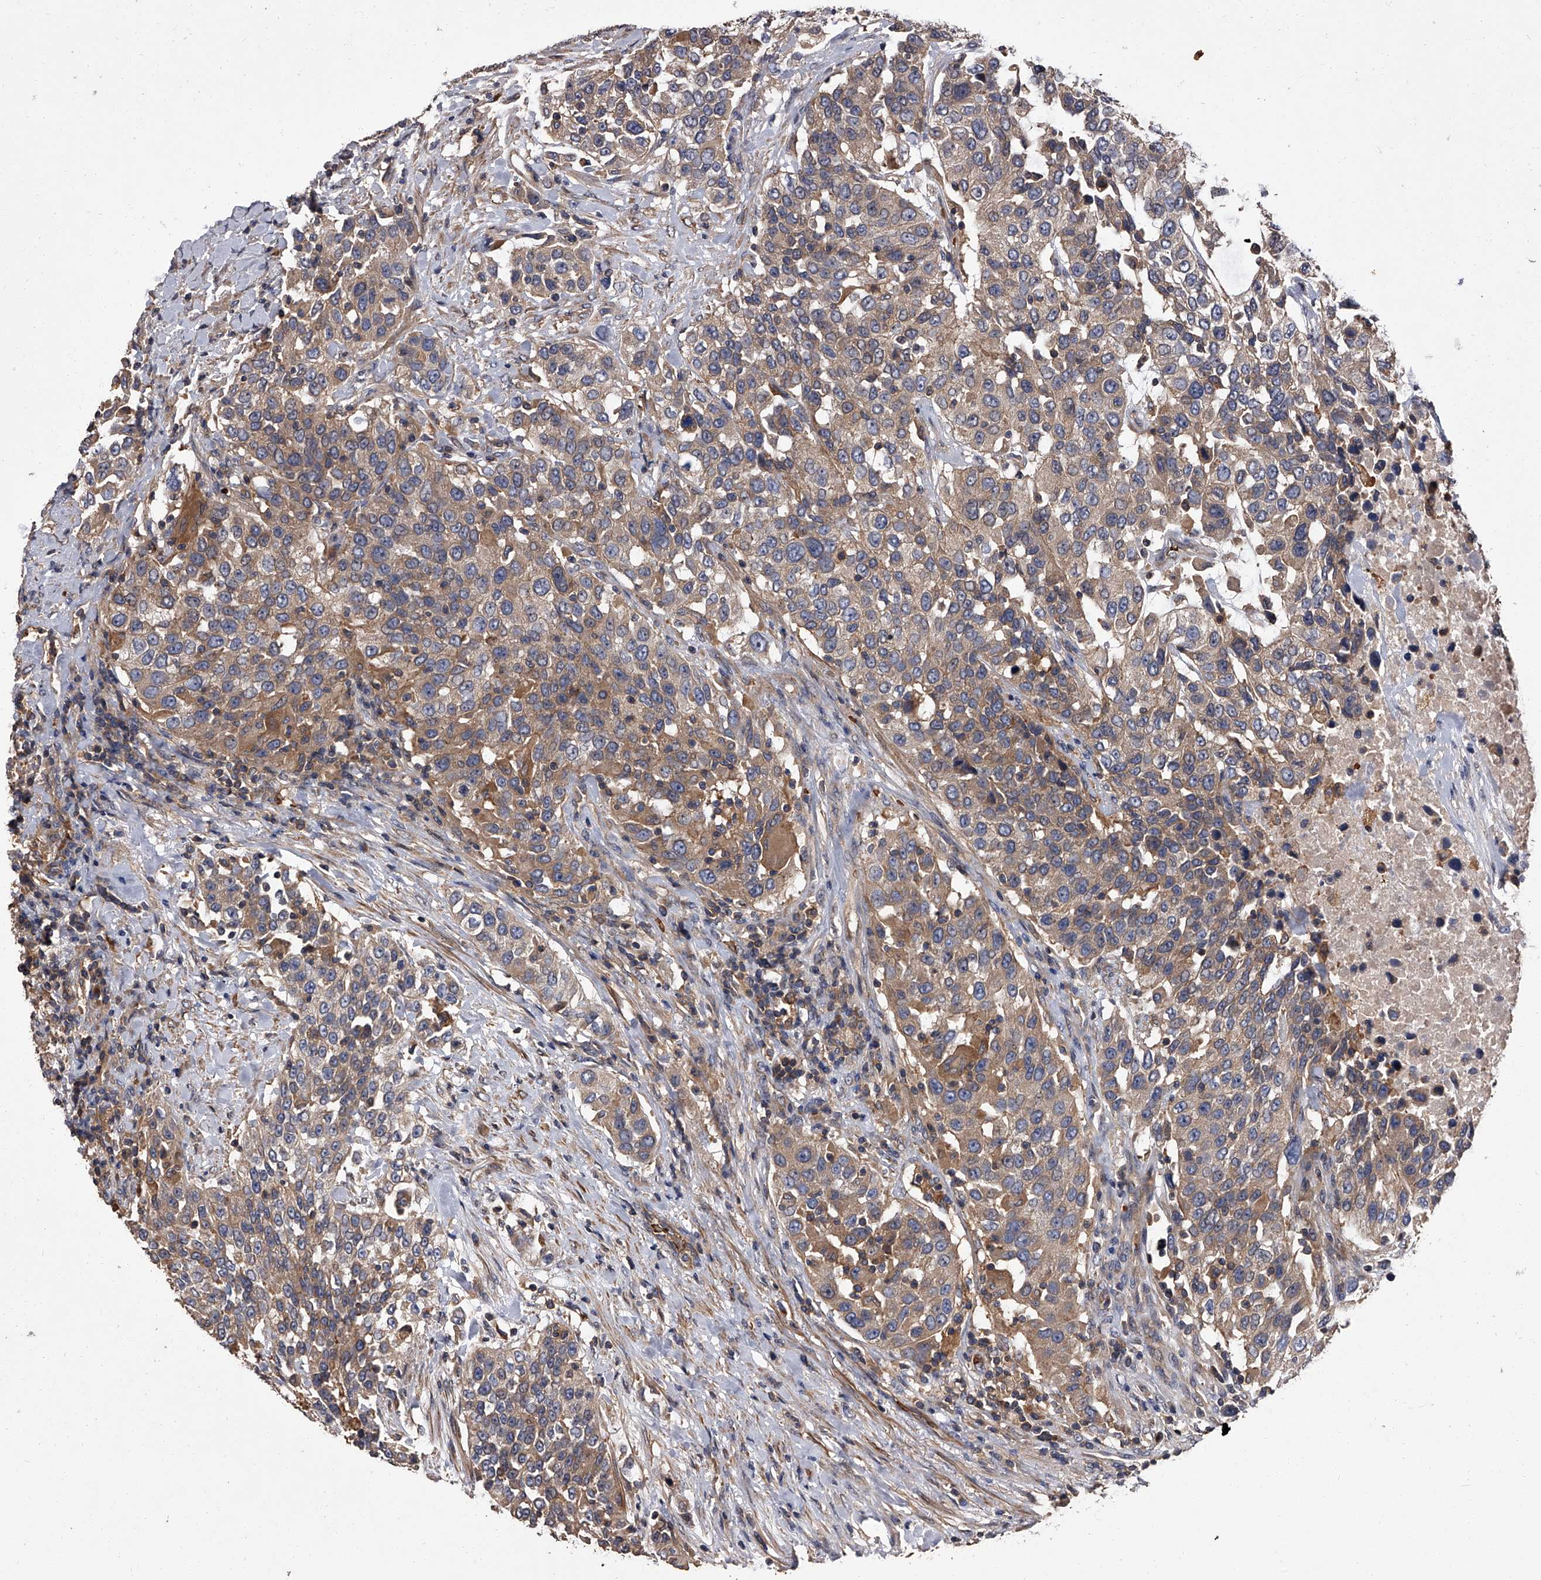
{"staining": {"intensity": "moderate", "quantity": ">75%", "location": "cytoplasmic/membranous"}, "tissue": "urothelial cancer", "cell_type": "Tumor cells", "image_type": "cancer", "snomed": [{"axis": "morphology", "description": "Urothelial carcinoma, High grade"}, {"axis": "topography", "description": "Urinary bladder"}], "caption": "Immunohistochemical staining of human urothelial cancer displays medium levels of moderate cytoplasmic/membranous protein positivity in about >75% of tumor cells. (DAB IHC, brown staining for protein, blue staining for nuclei).", "gene": "STK36", "patient": {"sex": "female", "age": 80}}